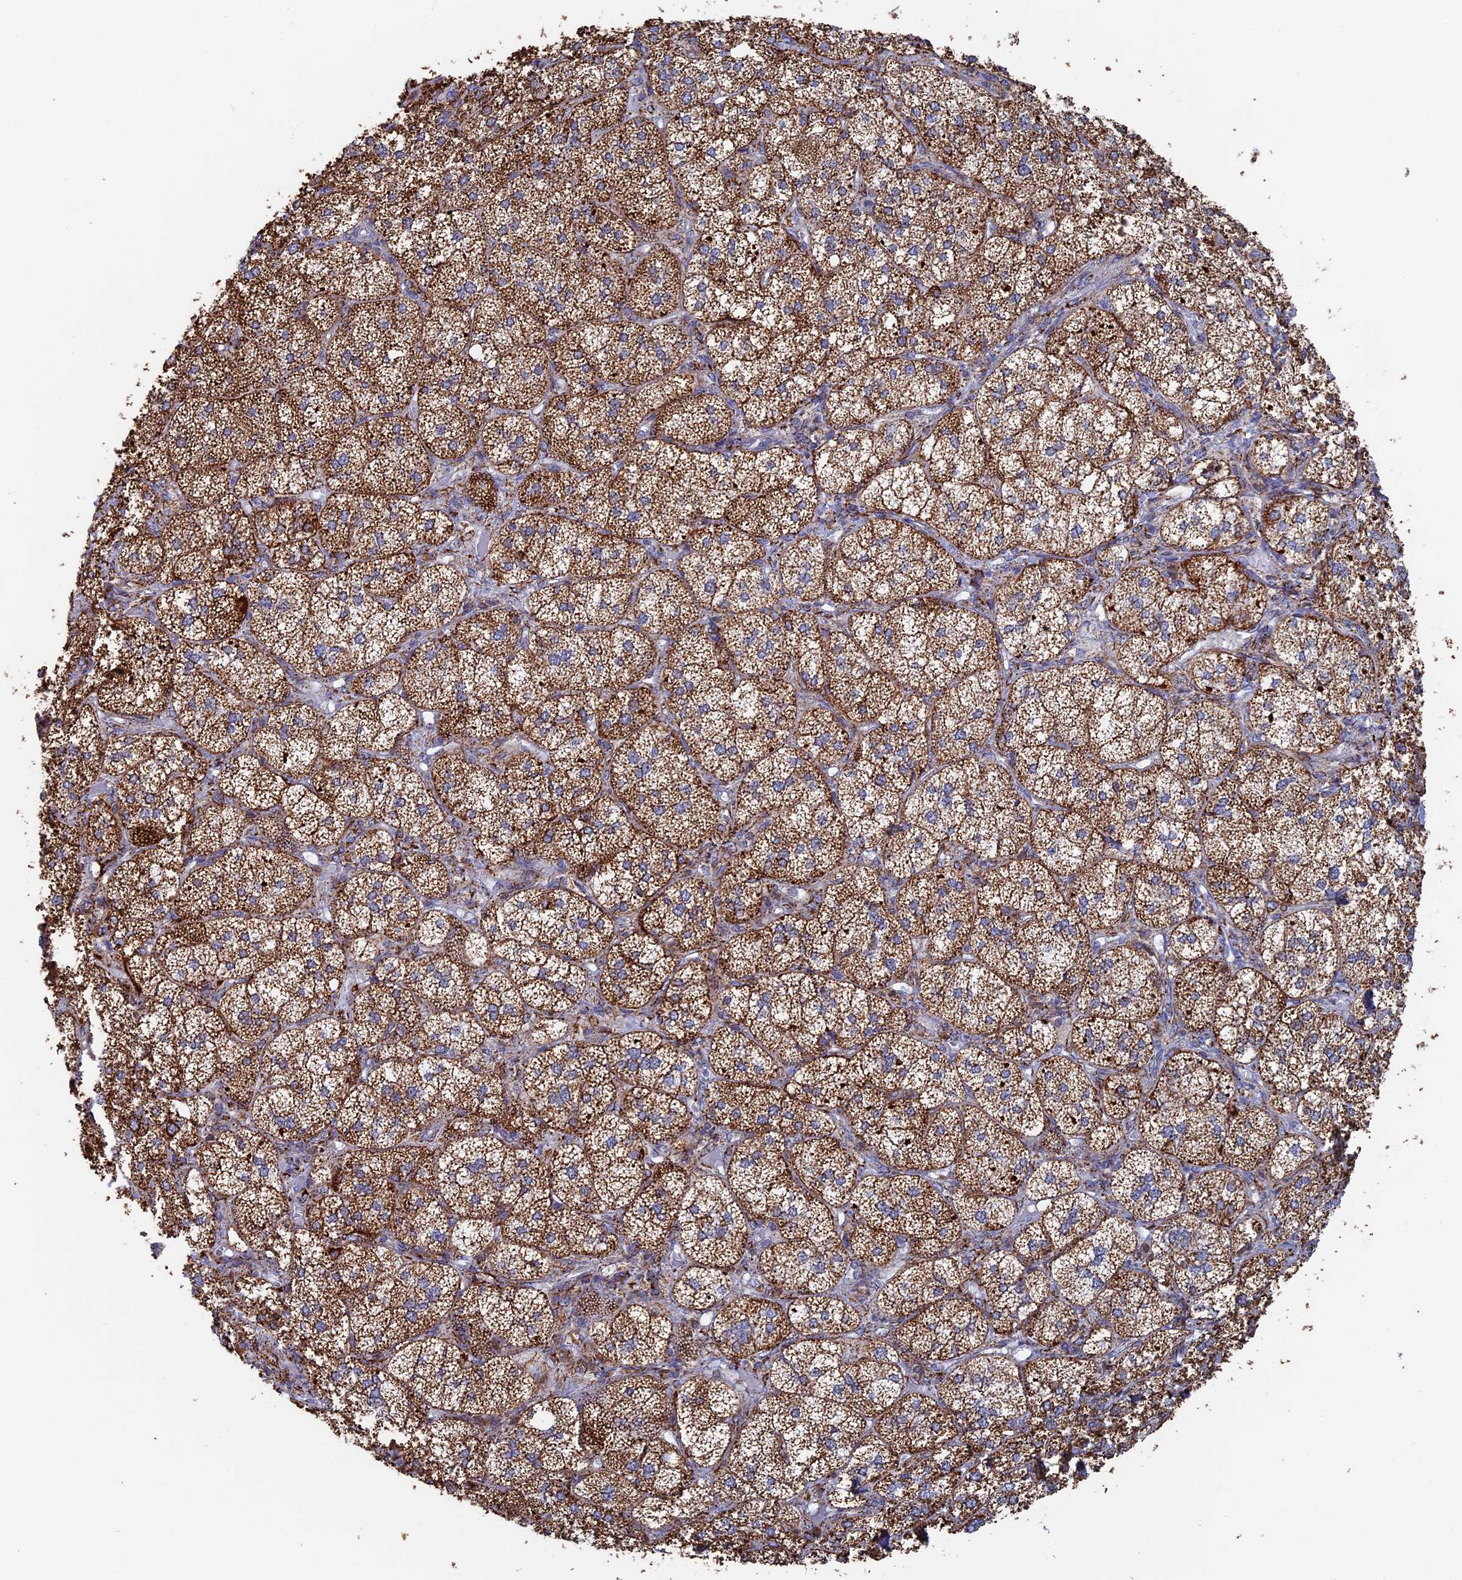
{"staining": {"intensity": "strong", "quantity": ">75%", "location": "cytoplasmic/membranous"}, "tissue": "adrenal gland", "cell_type": "Glandular cells", "image_type": "normal", "snomed": [{"axis": "morphology", "description": "Normal tissue, NOS"}, {"axis": "topography", "description": "Adrenal gland"}], "caption": "Approximately >75% of glandular cells in unremarkable adrenal gland display strong cytoplasmic/membranous protein staining as visualized by brown immunohistochemical staining.", "gene": "SEC24D", "patient": {"sex": "female", "age": 61}}